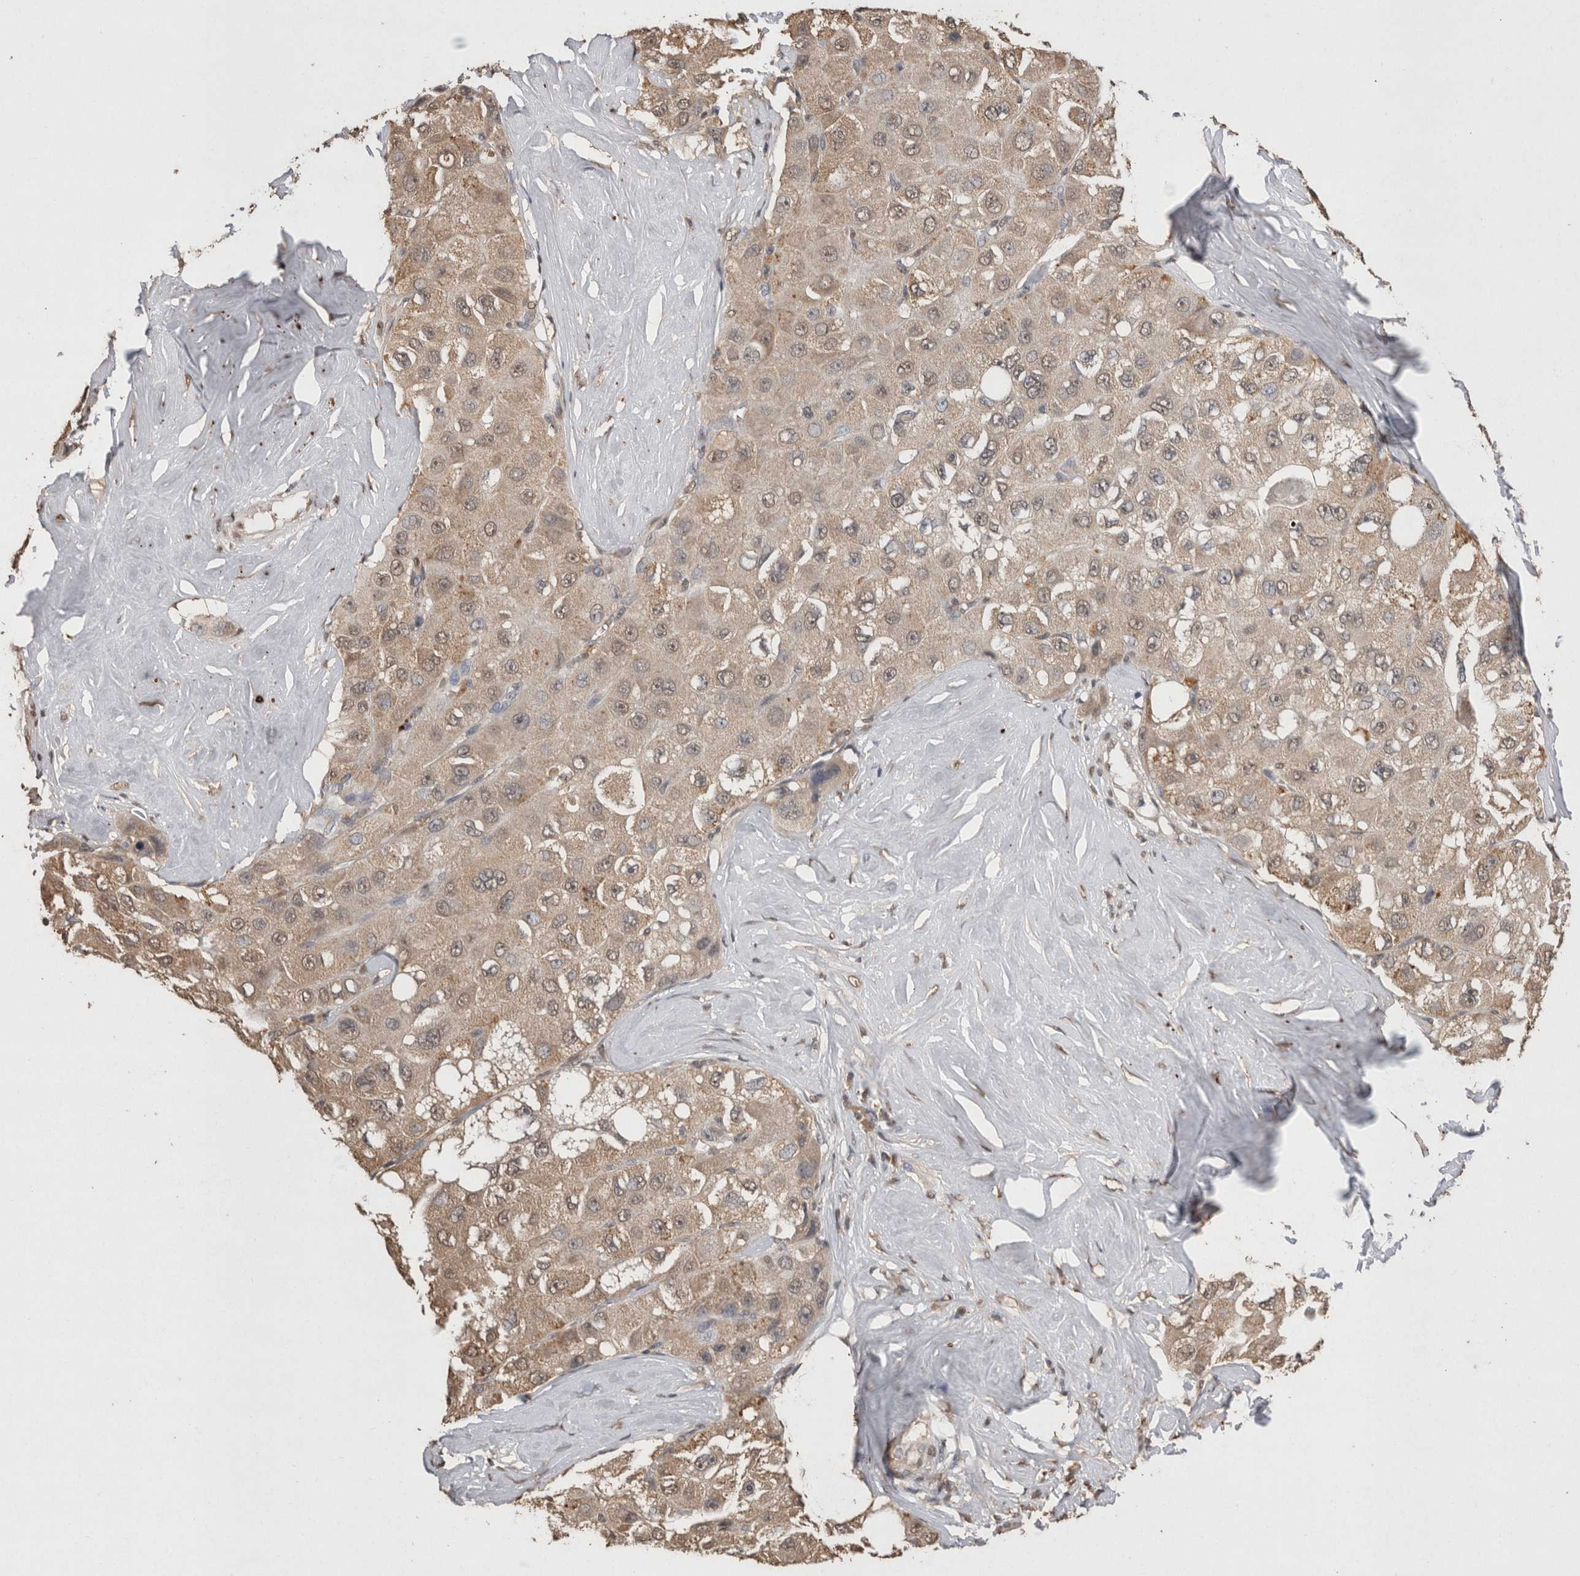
{"staining": {"intensity": "weak", "quantity": ">75%", "location": "cytoplasmic/membranous"}, "tissue": "liver cancer", "cell_type": "Tumor cells", "image_type": "cancer", "snomed": [{"axis": "morphology", "description": "Carcinoma, Hepatocellular, NOS"}, {"axis": "topography", "description": "Liver"}], "caption": "Liver hepatocellular carcinoma stained with a protein marker reveals weak staining in tumor cells.", "gene": "GRK5", "patient": {"sex": "male", "age": 80}}